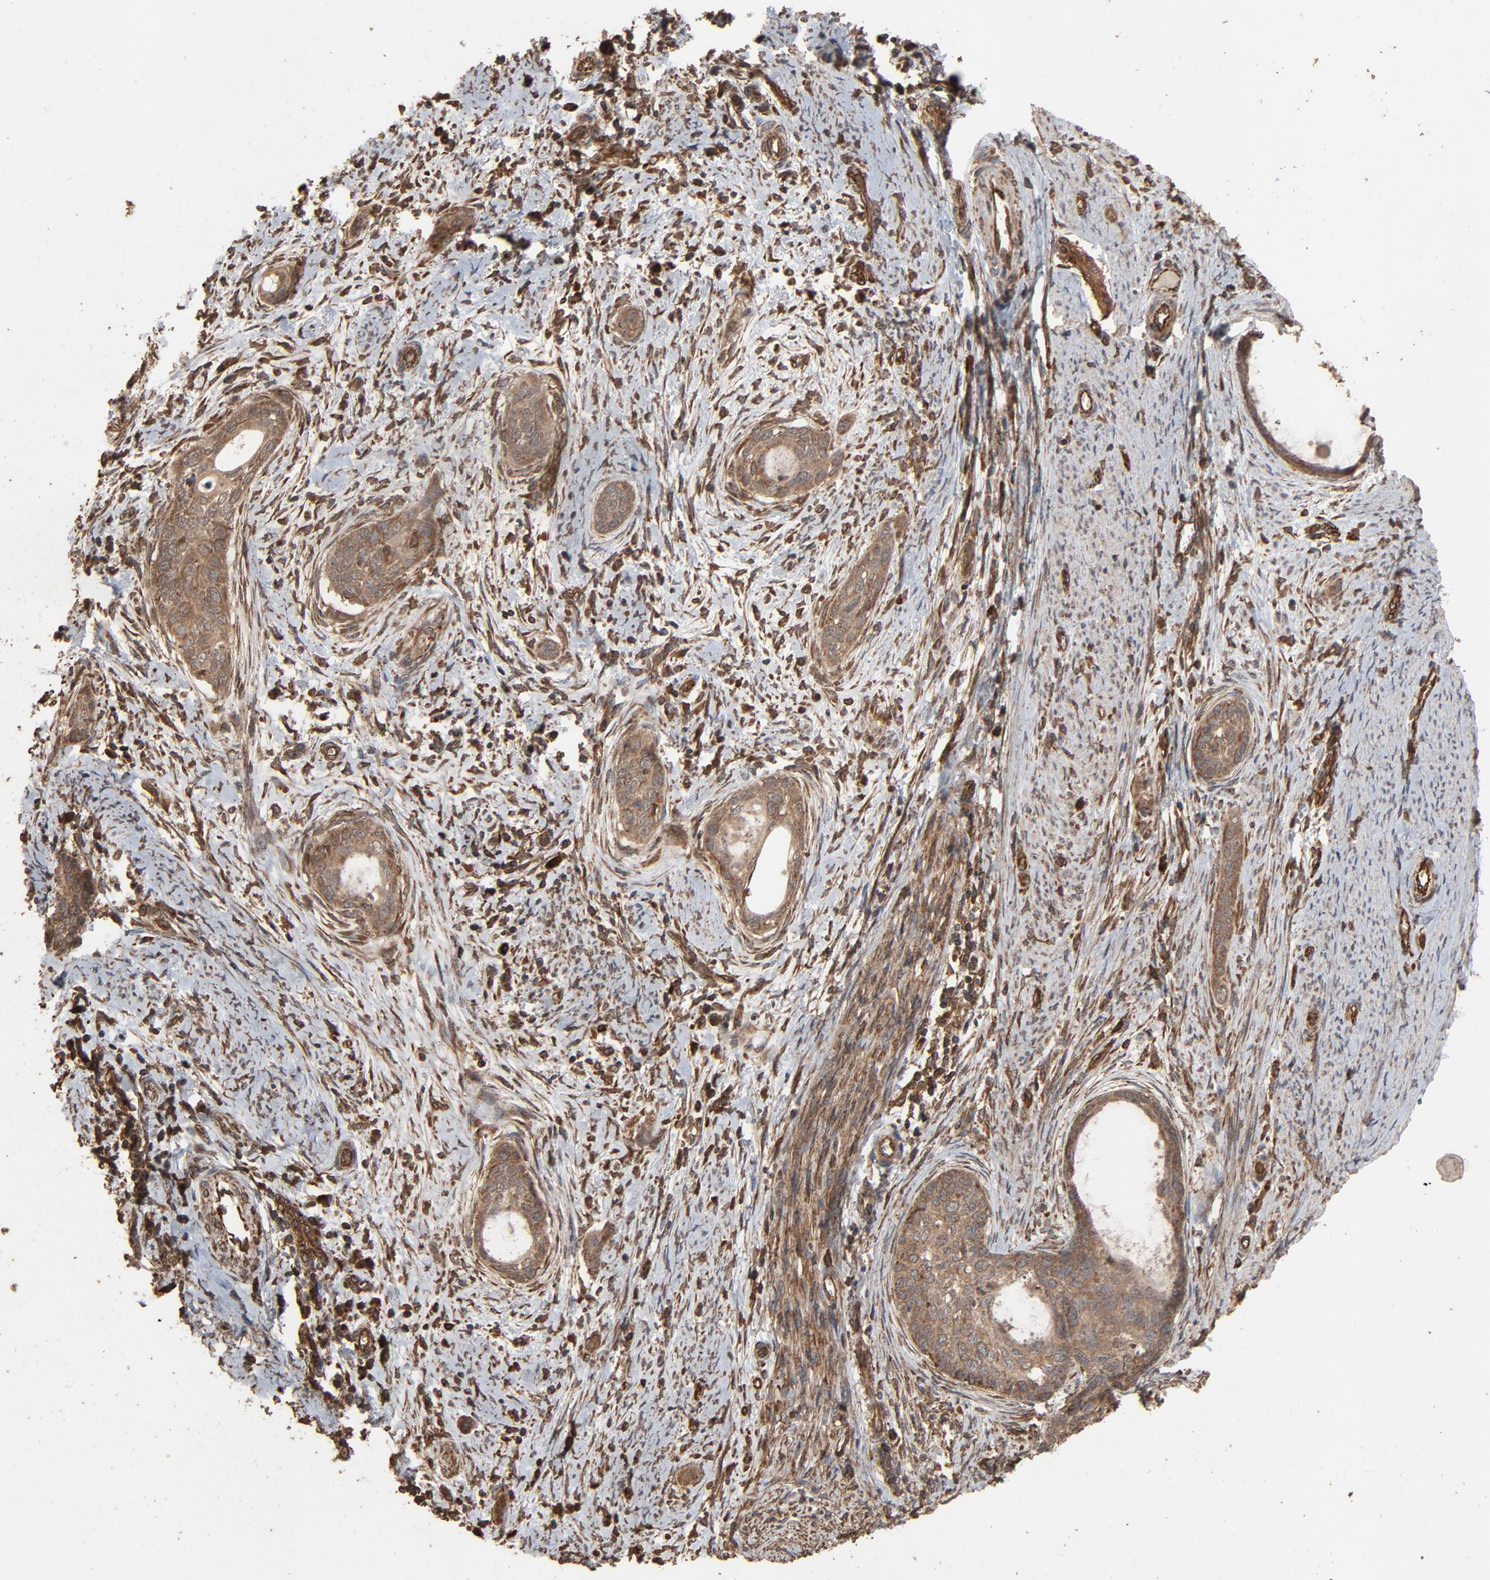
{"staining": {"intensity": "weak", "quantity": ">75%", "location": "cytoplasmic/membranous"}, "tissue": "cervical cancer", "cell_type": "Tumor cells", "image_type": "cancer", "snomed": [{"axis": "morphology", "description": "Squamous cell carcinoma, NOS"}, {"axis": "topography", "description": "Cervix"}], "caption": "DAB (3,3'-diaminobenzidine) immunohistochemical staining of squamous cell carcinoma (cervical) shows weak cytoplasmic/membranous protein staining in approximately >75% of tumor cells.", "gene": "RPS6KA6", "patient": {"sex": "female", "age": 33}}